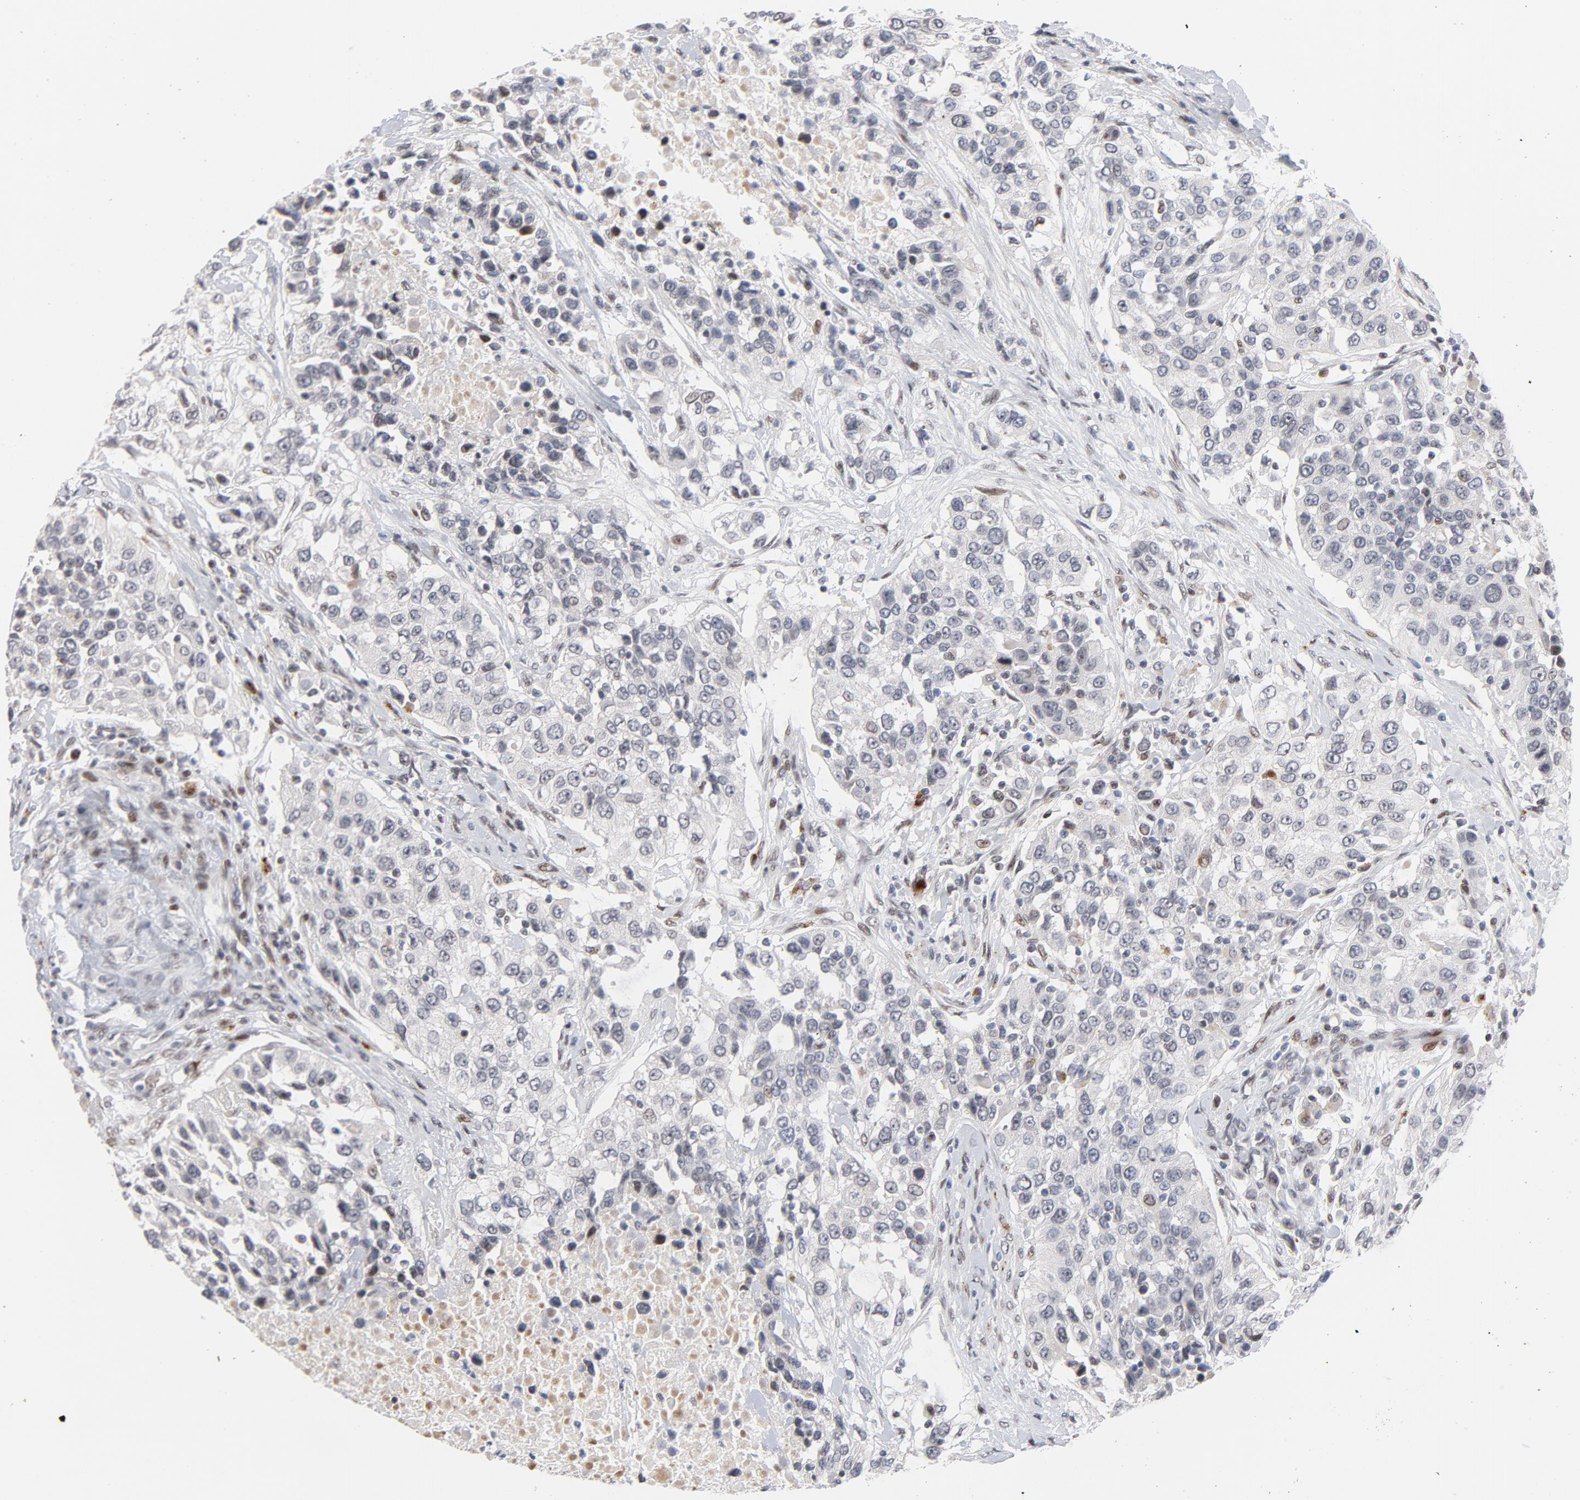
{"staining": {"intensity": "weak", "quantity": "<25%", "location": "nuclear"}, "tissue": "urothelial cancer", "cell_type": "Tumor cells", "image_type": "cancer", "snomed": [{"axis": "morphology", "description": "Urothelial carcinoma, High grade"}, {"axis": "topography", "description": "Urinary bladder"}], "caption": "A photomicrograph of high-grade urothelial carcinoma stained for a protein reveals no brown staining in tumor cells.", "gene": "NFIC", "patient": {"sex": "female", "age": 80}}